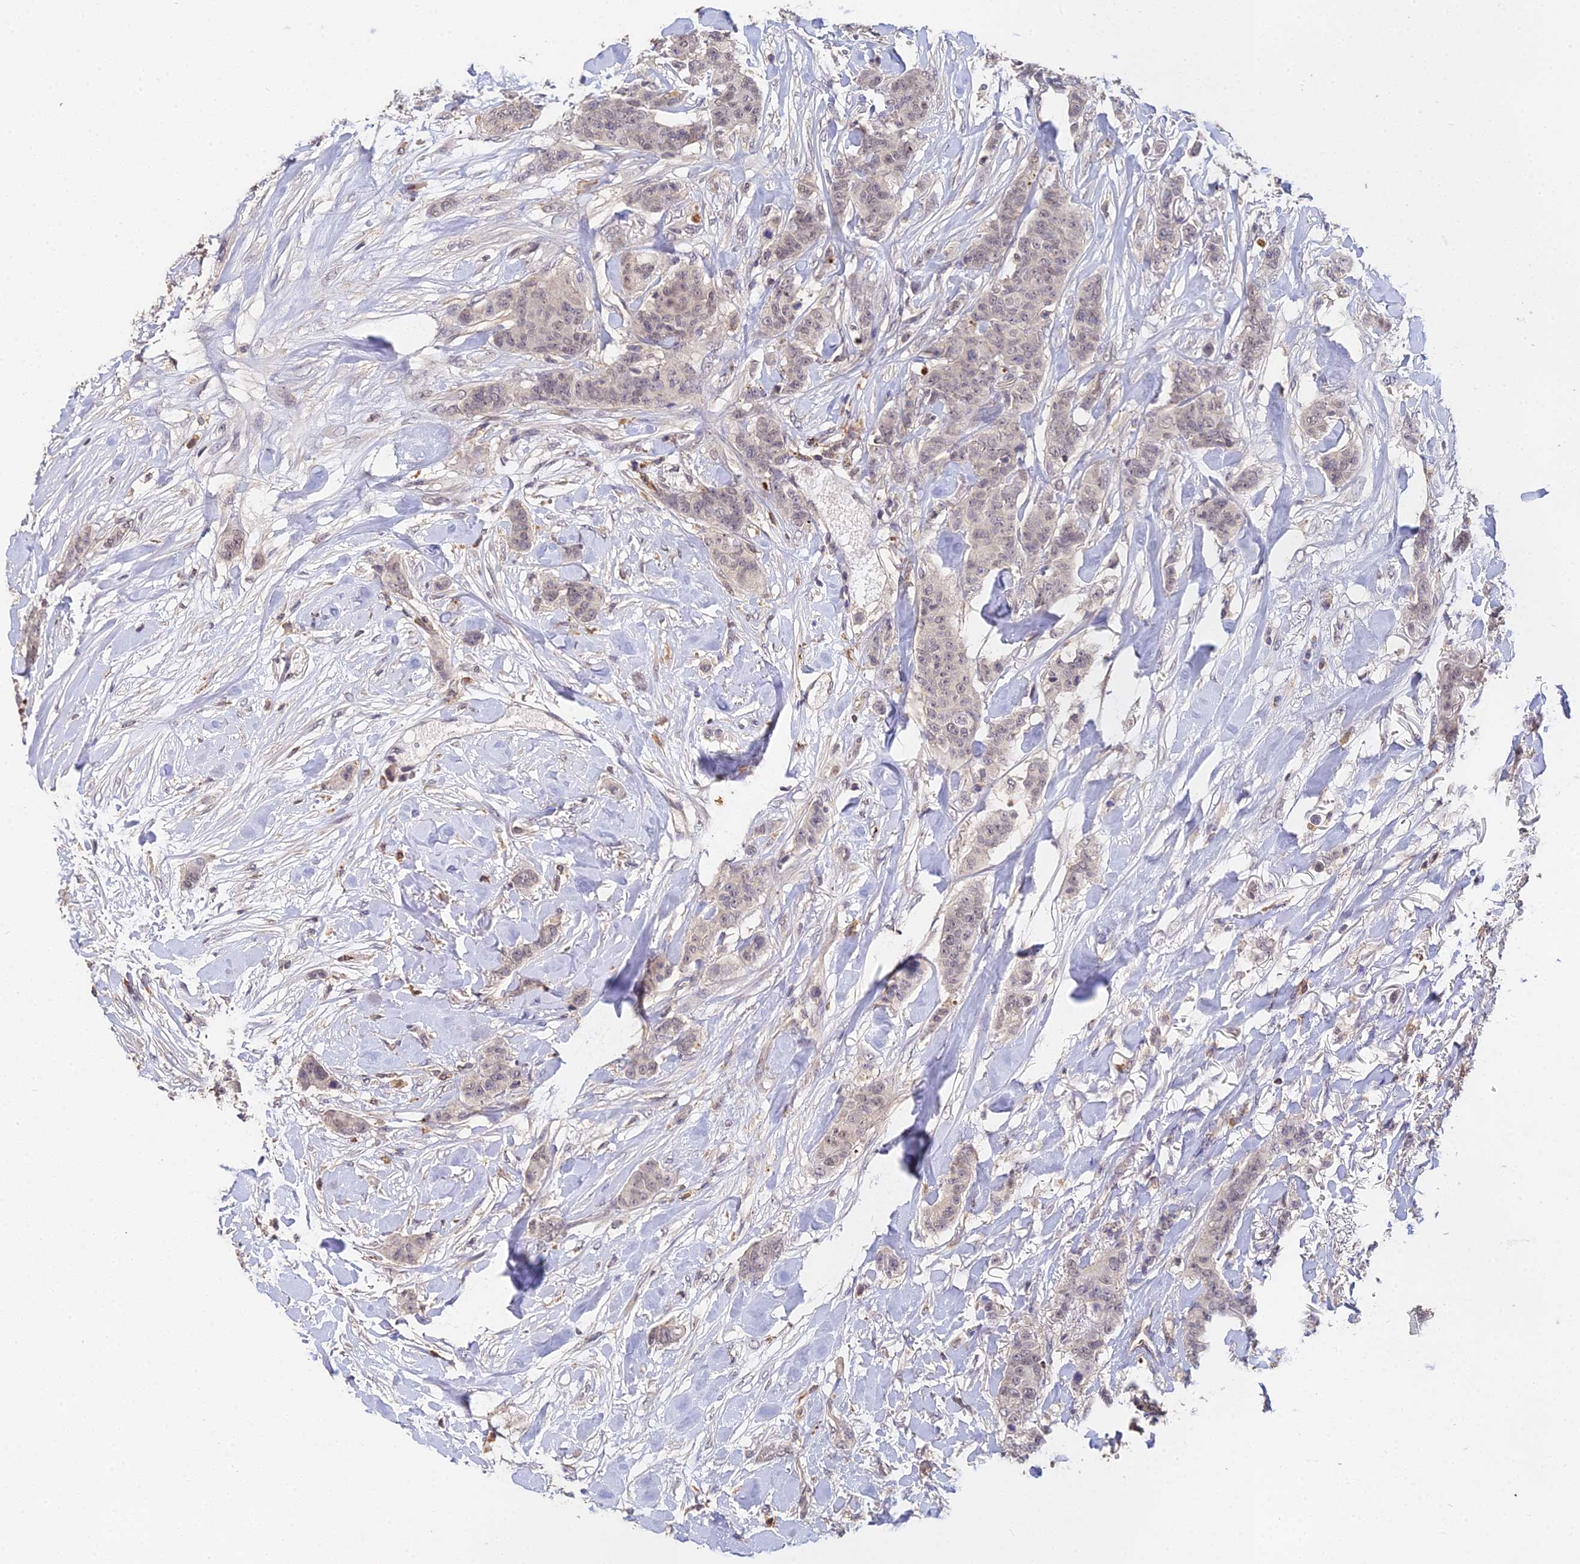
{"staining": {"intensity": "weak", "quantity": ">75%", "location": "nuclear"}, "tissue": "breast cancer", "cell_type": "Tumor cells", "image_type": "cancer", "snomed": [{"axis": "morphology", "description": "Duct carcinoma"}, {"axis": "topography", "description": "Breast"}], "caption": "This histopathology image shows immunohistochemistry staining of breast infiltrating ductal carcinoma, with low weak nuclear positivity in approximately >75% of tumor cells.", "gene": "LSM5", "patient": {"sex": "female", "age": 40}}